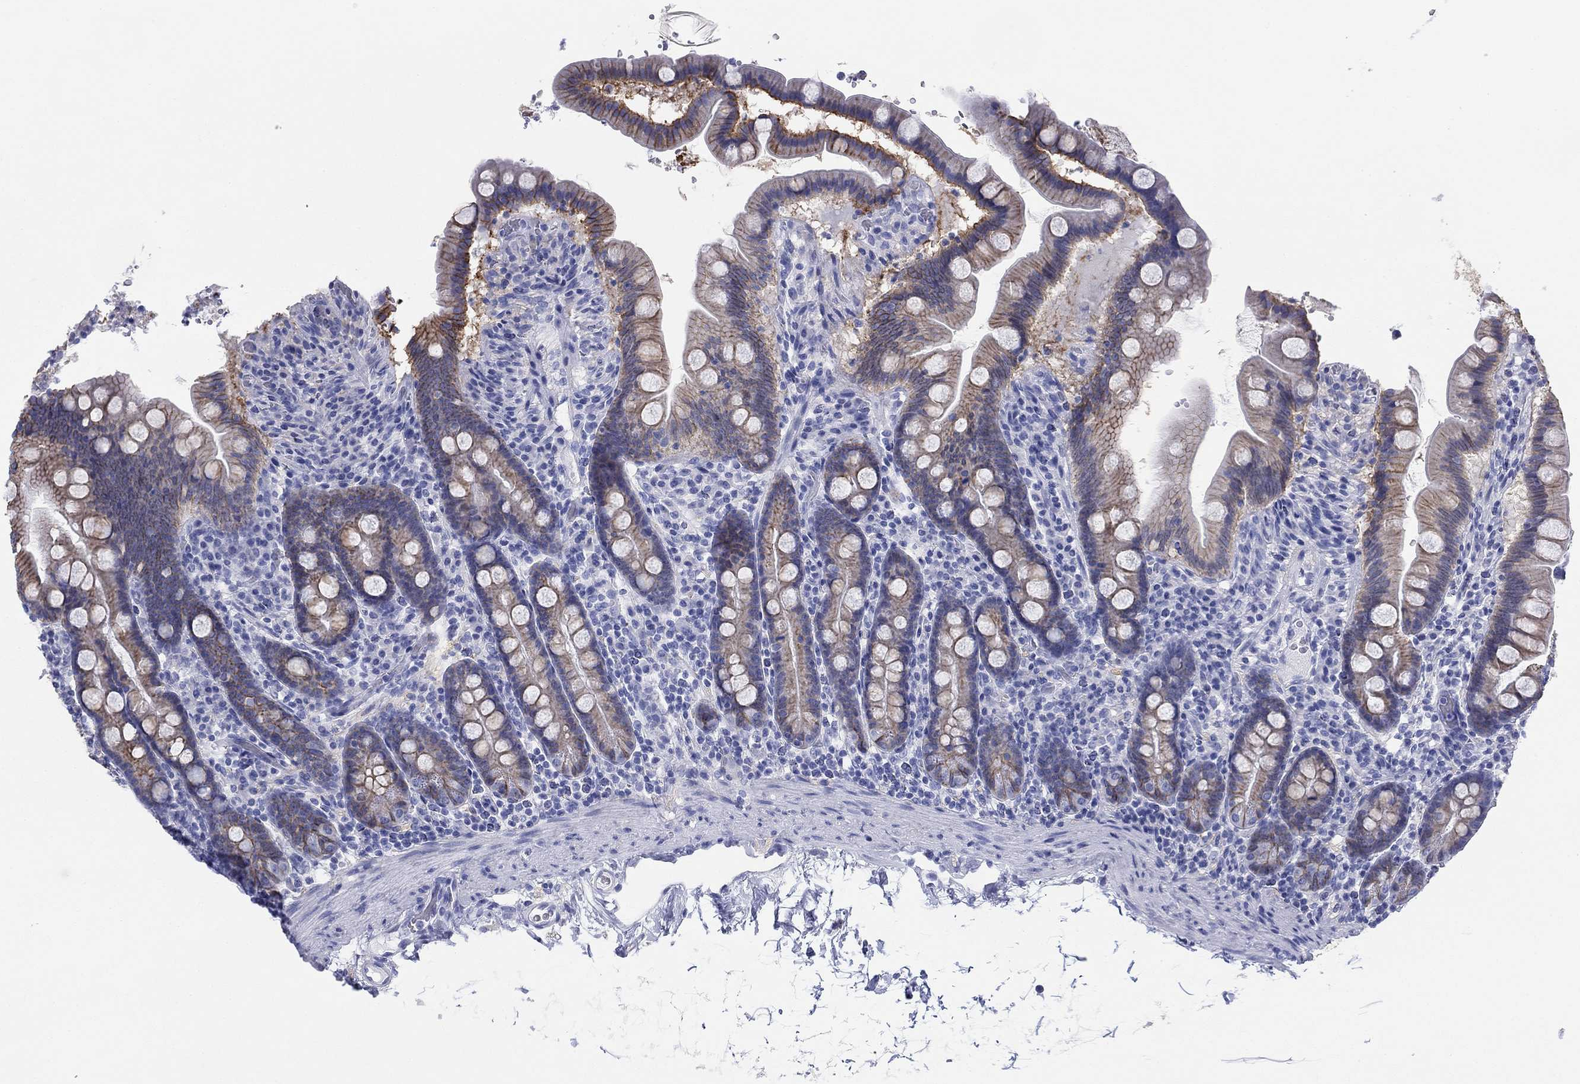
{"staining": {"intensity": "strong", "quantity": ">75%", "location": "cytoplasmic/membranous"}, "tissue": "duodenum", "cell_type": "Glandular cells", "image_type": "normal", "snomed": [{"axis": "morphology", "description": "Normal tissue, NOS"}, {"axis": "topography", "description": "Duodenum"}], "caption": "IHC micrograph of normal duodenum stained for a protein (brown), which exhibits high levels of strong cytoplasmic/membranous staining in about >75% of glandular cells.", "gene": "ATP1B1", "patient": {"sex": "male", "age": 59}}